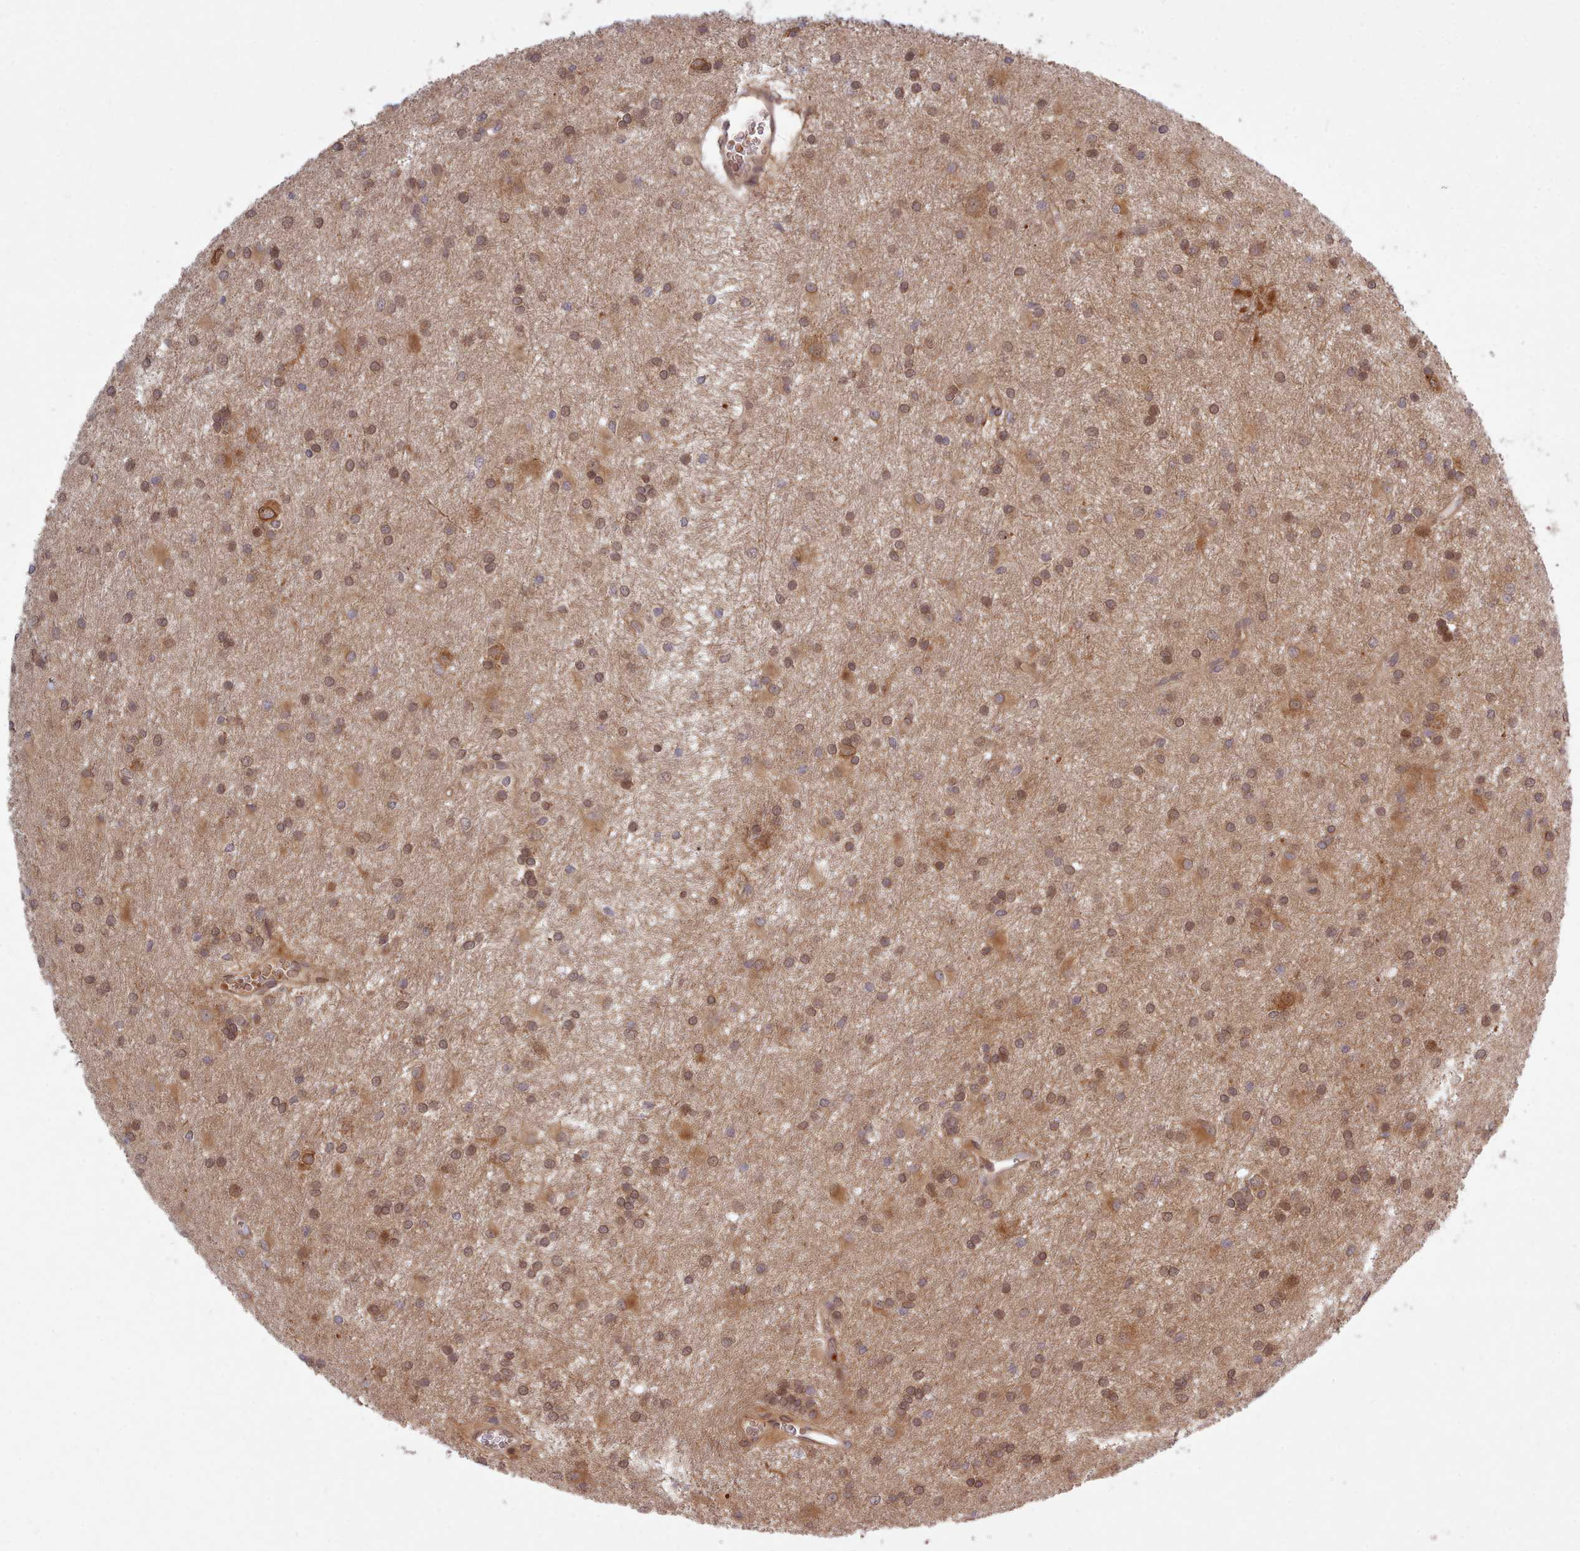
{"staining": {"intensity": "moderate", "quantity": ">75%", "location": "cytoplasmic/membranous,nuclear"}, "tissue": "glioma", "cell_type": "Tumor cells", "image_type": "cancer", "snomed": [{"axis": "morphology", "description": "Glioma, malignant, High grade"}, {"axis": "topography", "description": "Brain"}], "caption": "Protein staining demonstrates moderate cytoplasmic/membranous and nuclear staining in approximately >75% of tumor cells in glioma.", "gene": "UBE2G1", "patient": {"sex": "female", "age": 50}}